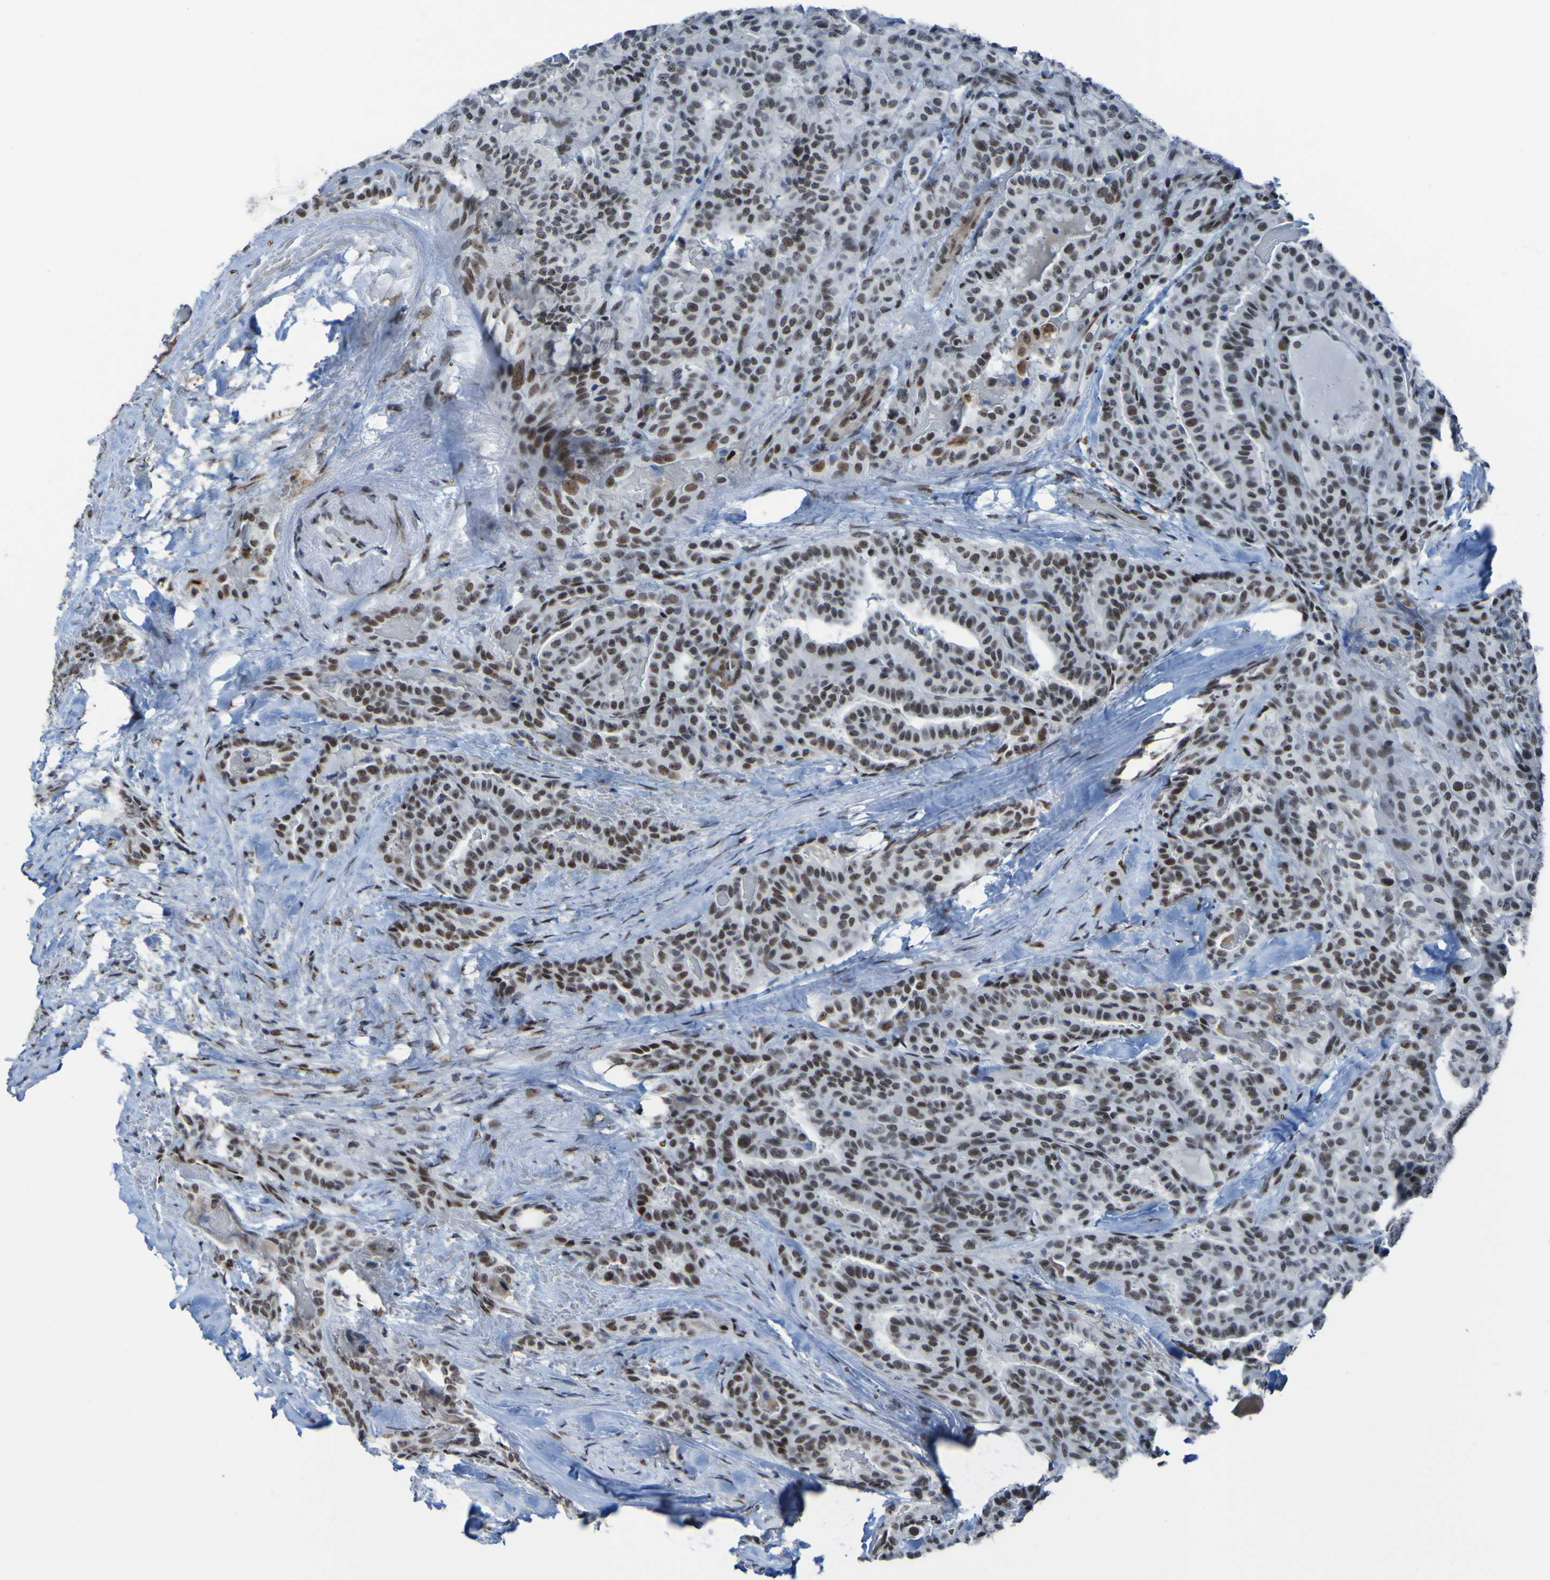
{"staining": {"intensity": "moderate", "quantity": ">75%", "location": "nuclear"}, "tissue": "thyroid cancer", "cell_type": "Tumor cells", "image_type": "cancer", "snomed": [{"axis": "morphology", "description": "Papillary adenocarcinoma, NOS"}, {"axis": "topography", "description": "Thyroid gland"}], "caption": "Protein expression analysis of thyroid papillary adenocarcinoma demonstrates moderate nuclear positivity in about >75% of tumor cells. (DAB = brown stain, brightfield microscopy at high magnification).", "gene": "PHF2", "patient": {"sex": "male", "age": 77}}